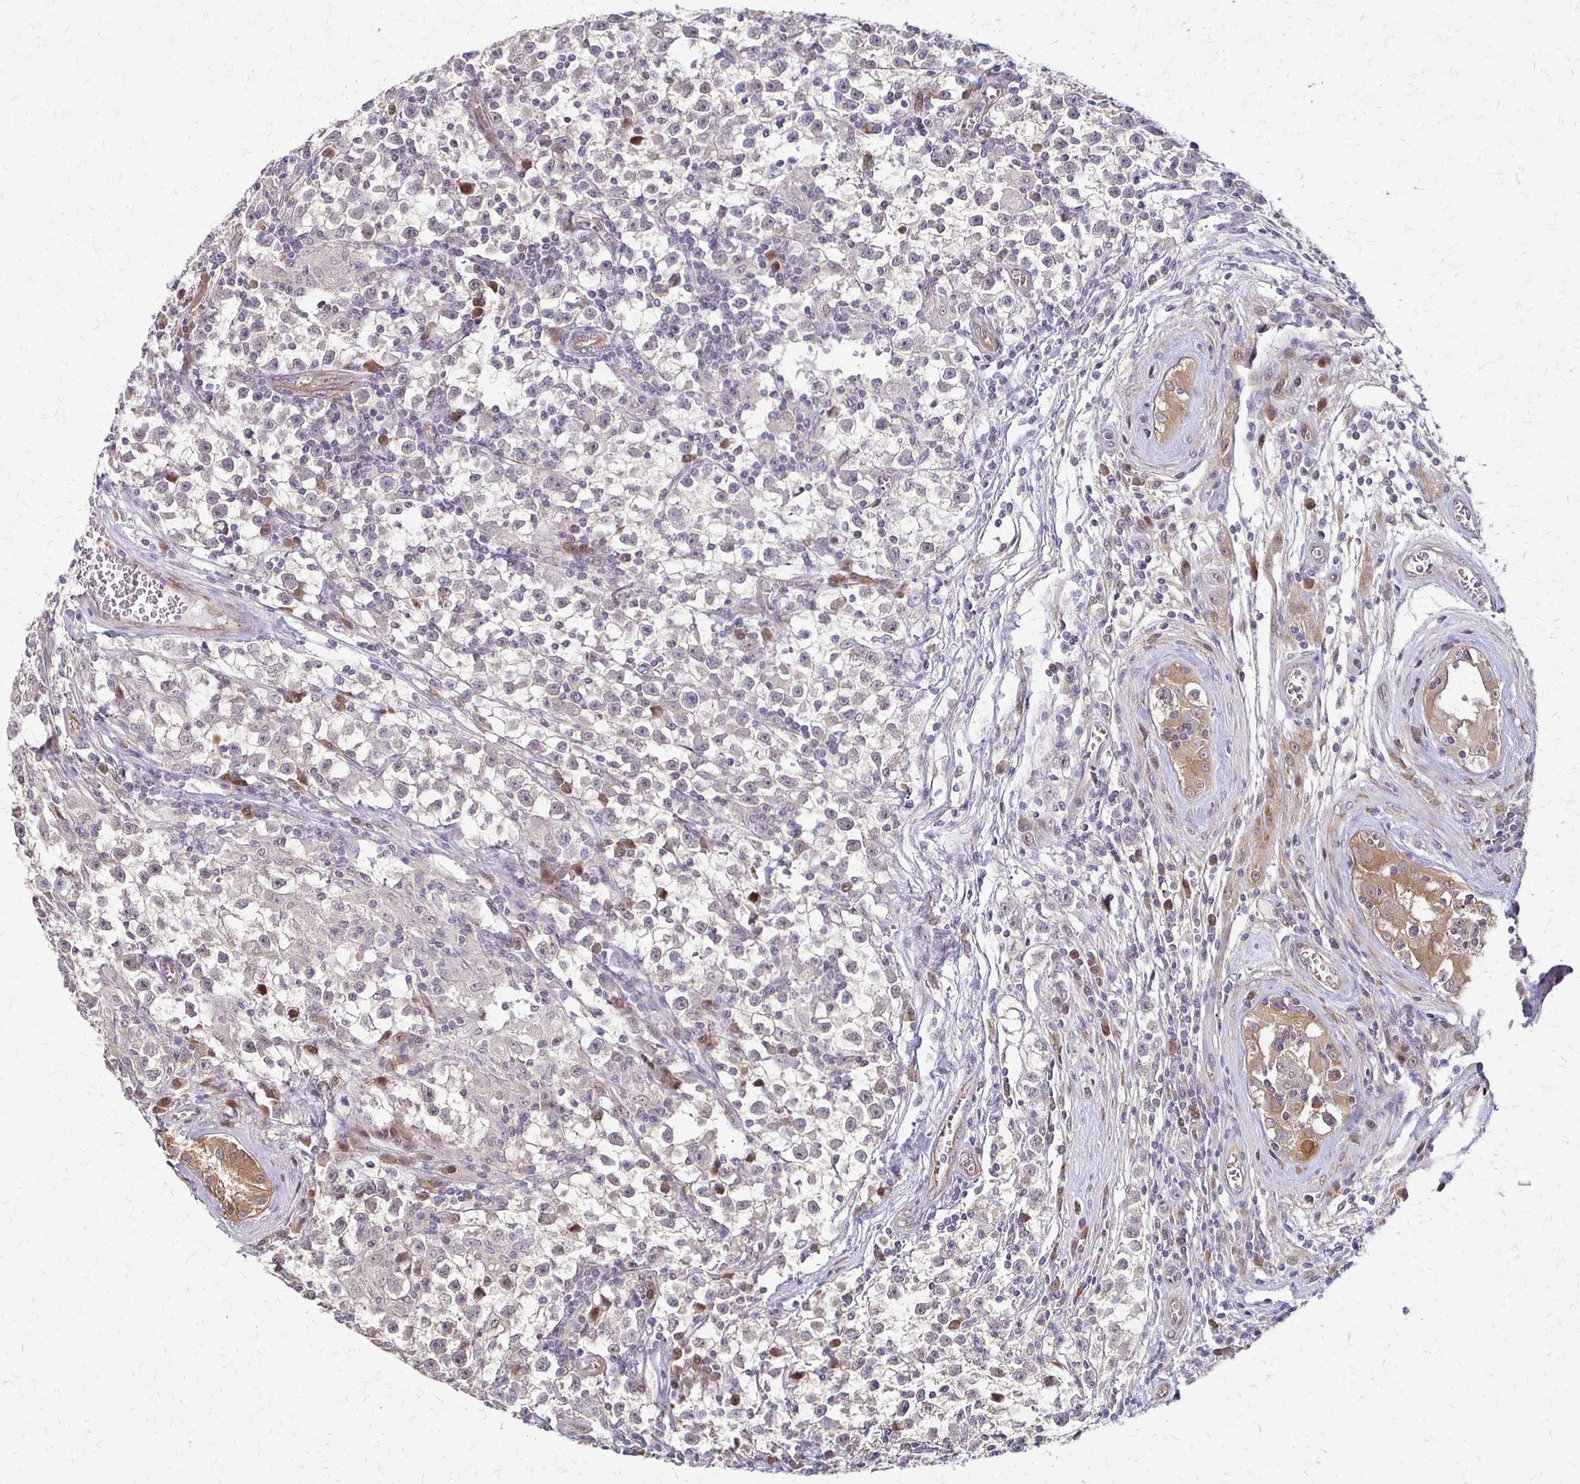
{"staining": {"intensity": "negative", "quantity": "none", "location": "none"}, "tissue": "testis cancer", "cell_type": "Tumor cells", "image_type": "cancer", "snomed": [{"axis": "morphology", "description": "Seminoma, NOS"}, {"axis": "topography", "description": "Testis"}], "caption": "Immunohistochemistry (IHC) of testis cancer (seminoma) demonstrates no positivity in tumor cells.", "gene": "CFL2", "patient": {"sex": "male", "age": 31}}